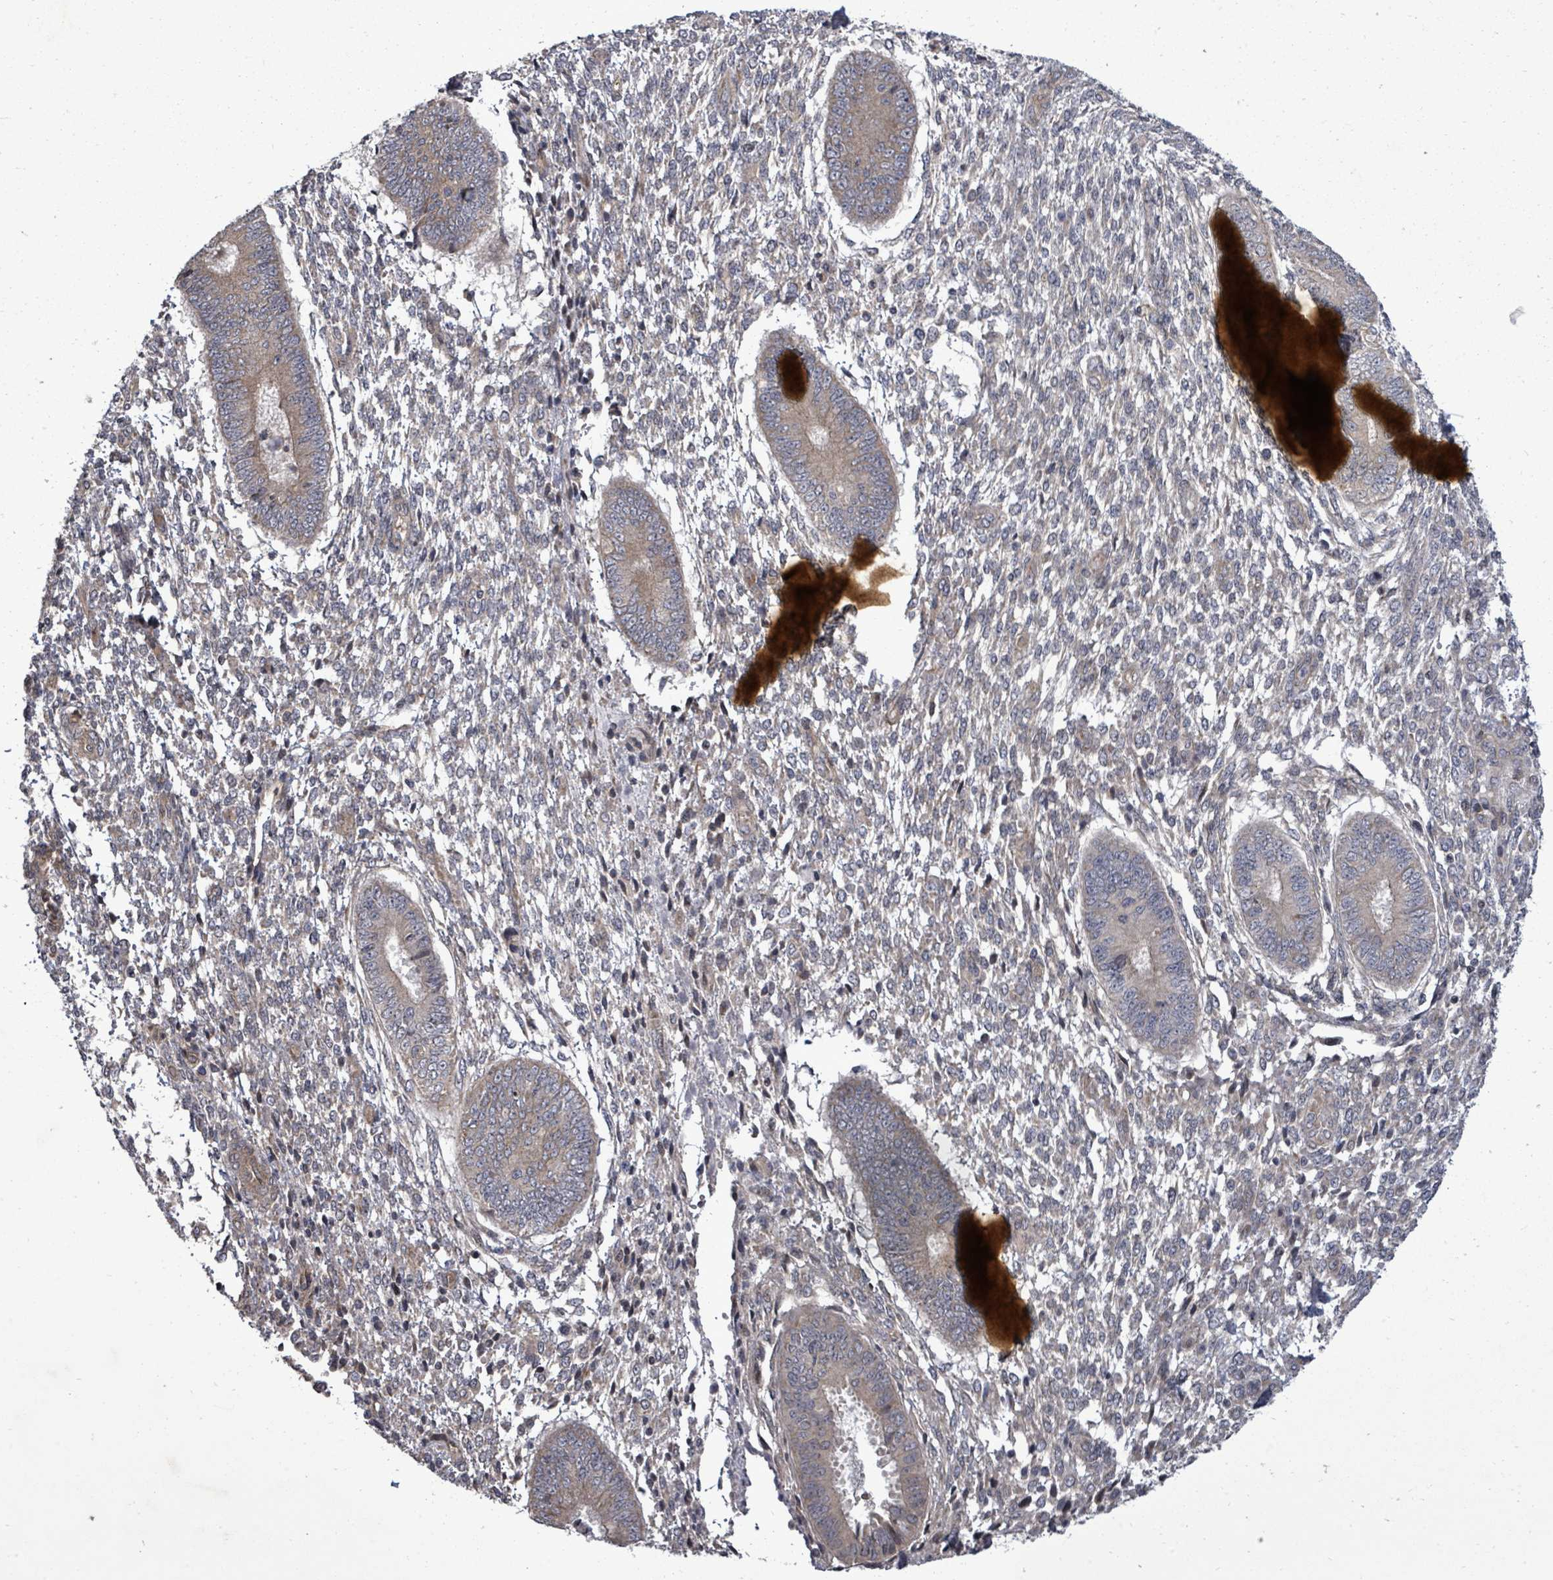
{"staining": {"intensity": "weak", "quantity": "25%-75%", "location": "cytoplasmic/membranous"}, "tissue": "endometrium", "cell_type": "Cells in endometrial stroma", "image_type": "normal", "snomed": [{"axis": "morphology", "description": "Normal tissue, NOS"}, {"axis": "topography", "description": "Endometrium"}], "caption": "A histopathology image showing weak cytoplasmic/membranous staining in approximately 25%-75% of cells in endometrial stroma in benign endometrium, as visualized by brown immunohistochemical staining.", "gene": "KRTAP27", "patient": {"sex": "female", "age": 49}}